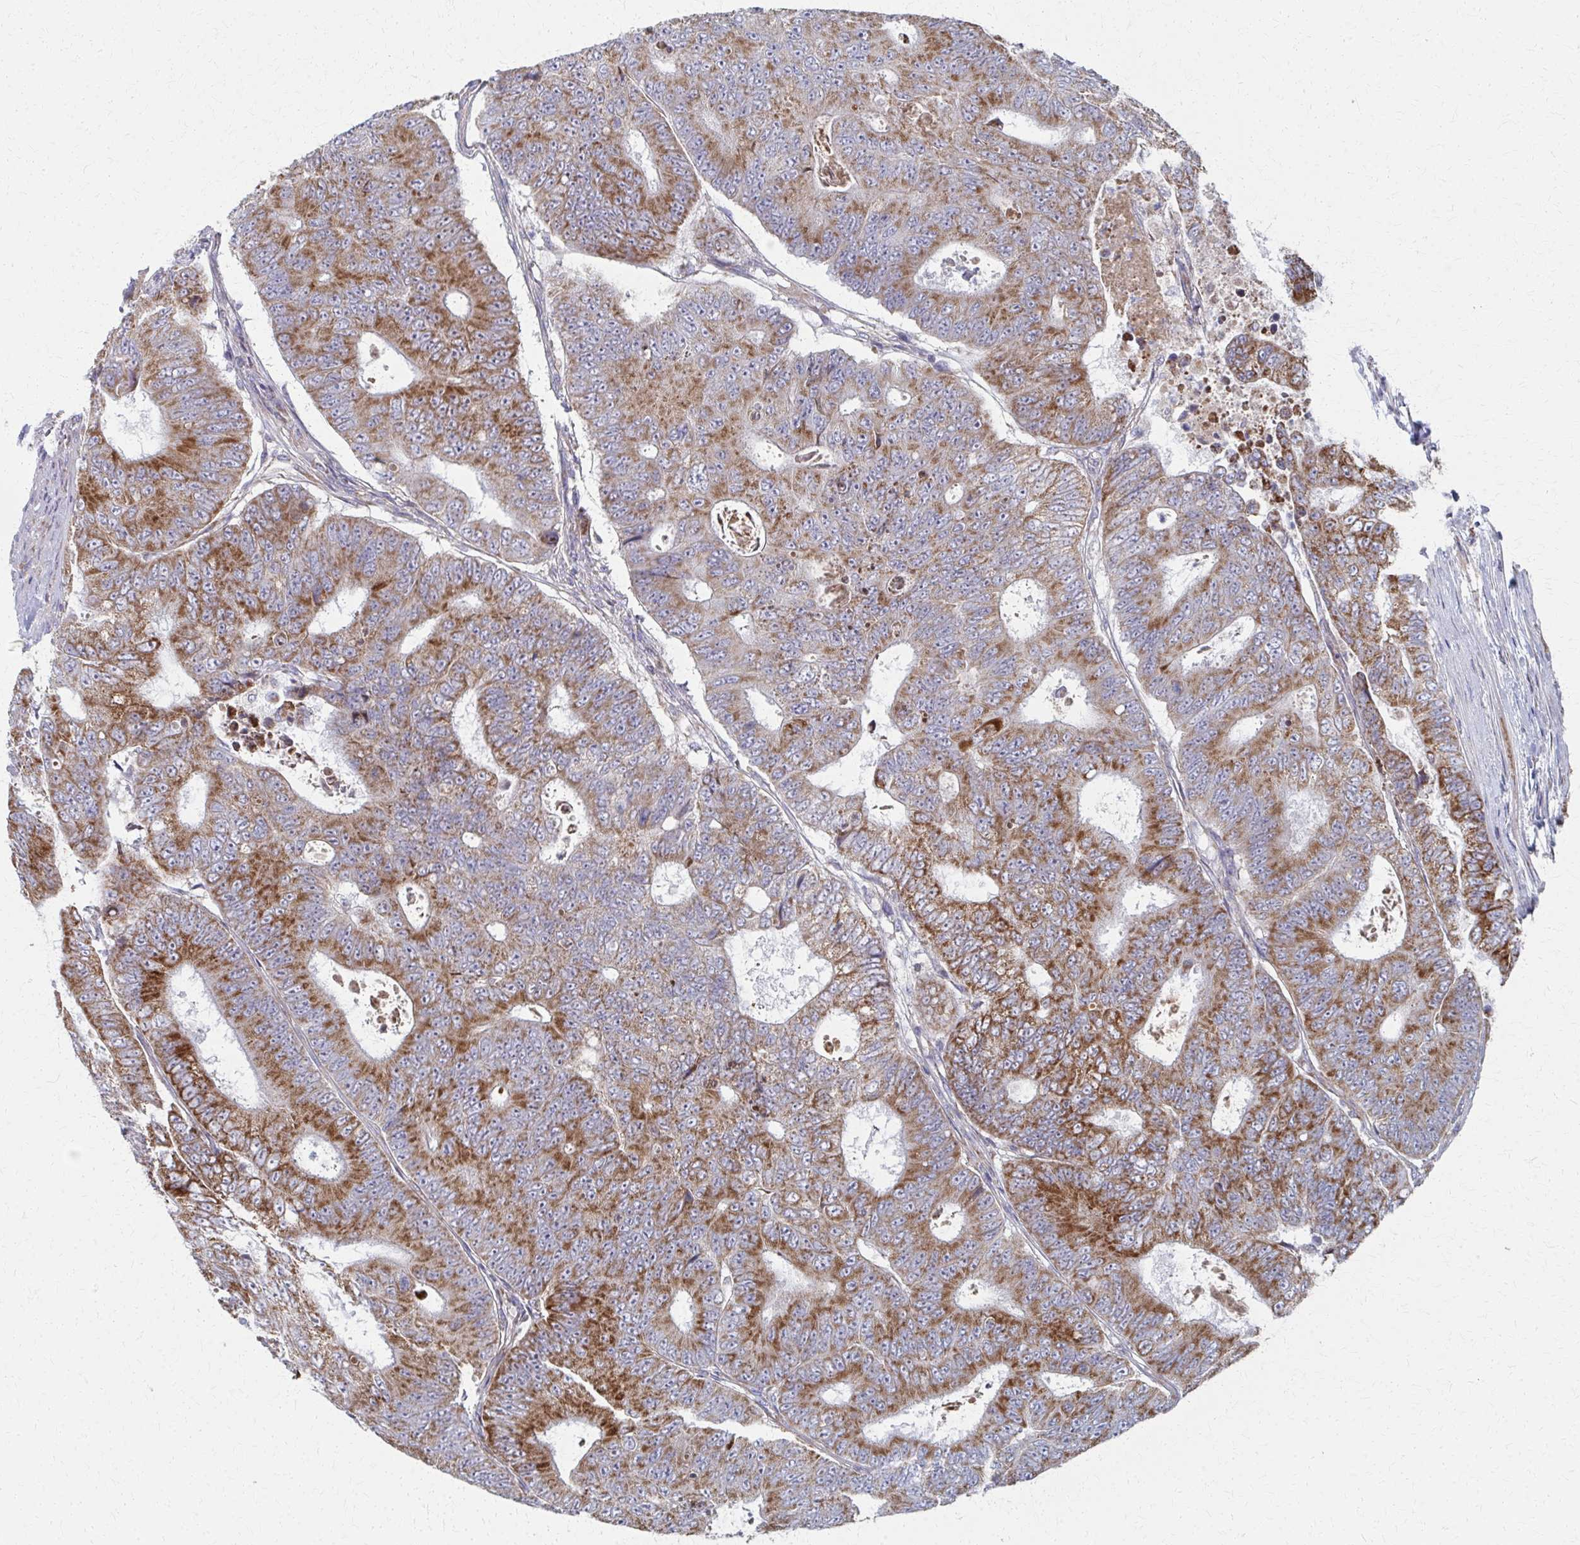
{"staining": {"intensity": "moderate", "quantity": ">75%", "location": "cytoplasmic/membranous"}, "tissue": "colorectal cancer", "cell_type": "Tumor cells", "image_type": "cancer", "snomed": [{"axis": "morphology", "description": "Adenocarcinoma, NOS"}, {"axis": "topography", "description": "Colon"}], "caption": "Tumor cells exhibit moderate cytoplasmic/membranous staining in approximately >75% of cells in colorectal adenocarcinoma. (brown staining indicates protein expression, while blue staining denotes nuclei).", "gene": "FAHD1", "patient": {"sex": "female", "age": 48}}